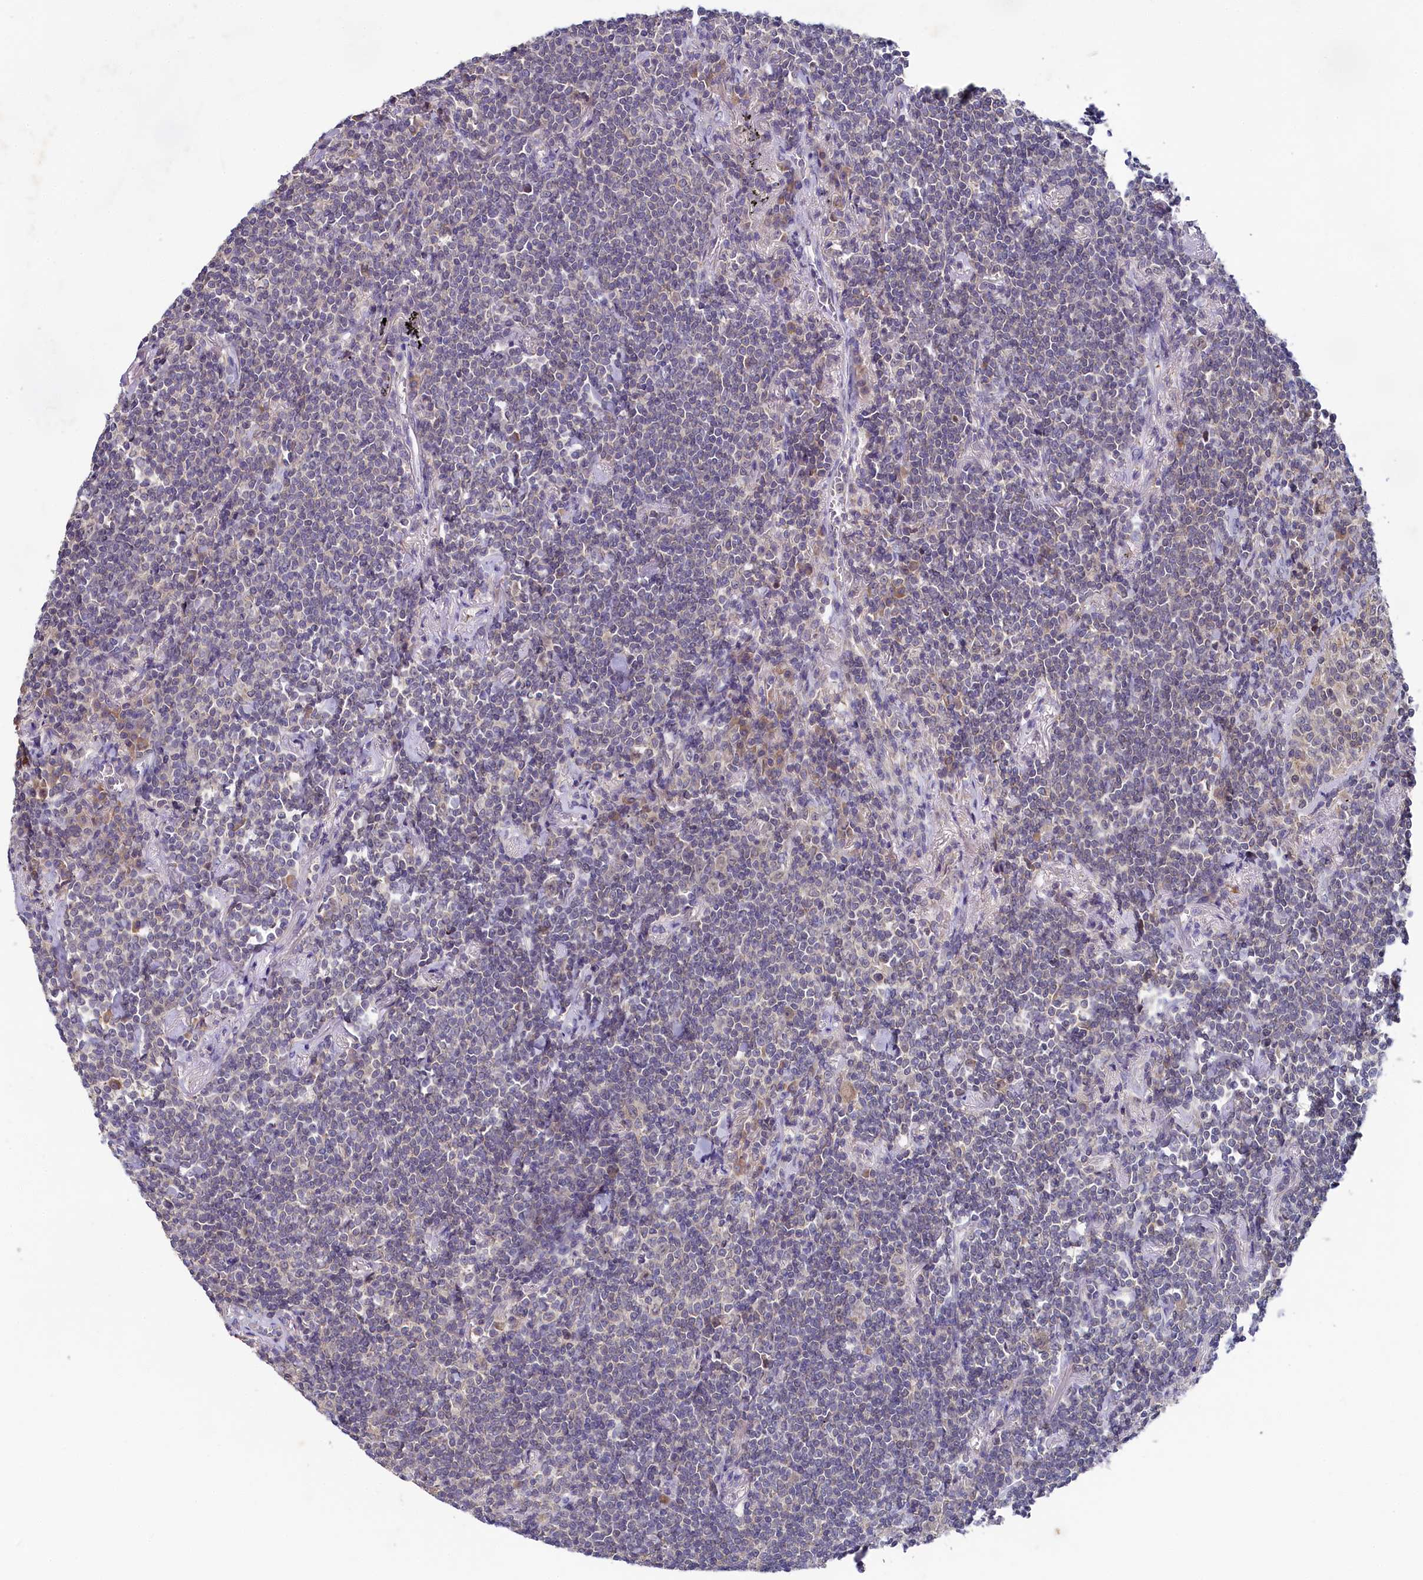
{"staining": {"intensity": "negative", "quantity": "none", "location": "none"}, "tissue": "lymphoma", "cell_type": "Tumor cells", "image_type": "cancer", "snomed": [{"axis": "morphology", "description": "Malignant lymphoma, non-Hodgkin's type, Low grade"}, {"axis": "topography", "description": "Lung"}], "caption": "IHC histopathology image of neoplastic tissue: human lymphoma stained with DAB (3,3'-diaminobenzidine) shows no significant protein positivity in tumor cells.", "gene": "SPINK9", "patient": {"sex": "female", "age": 71}}